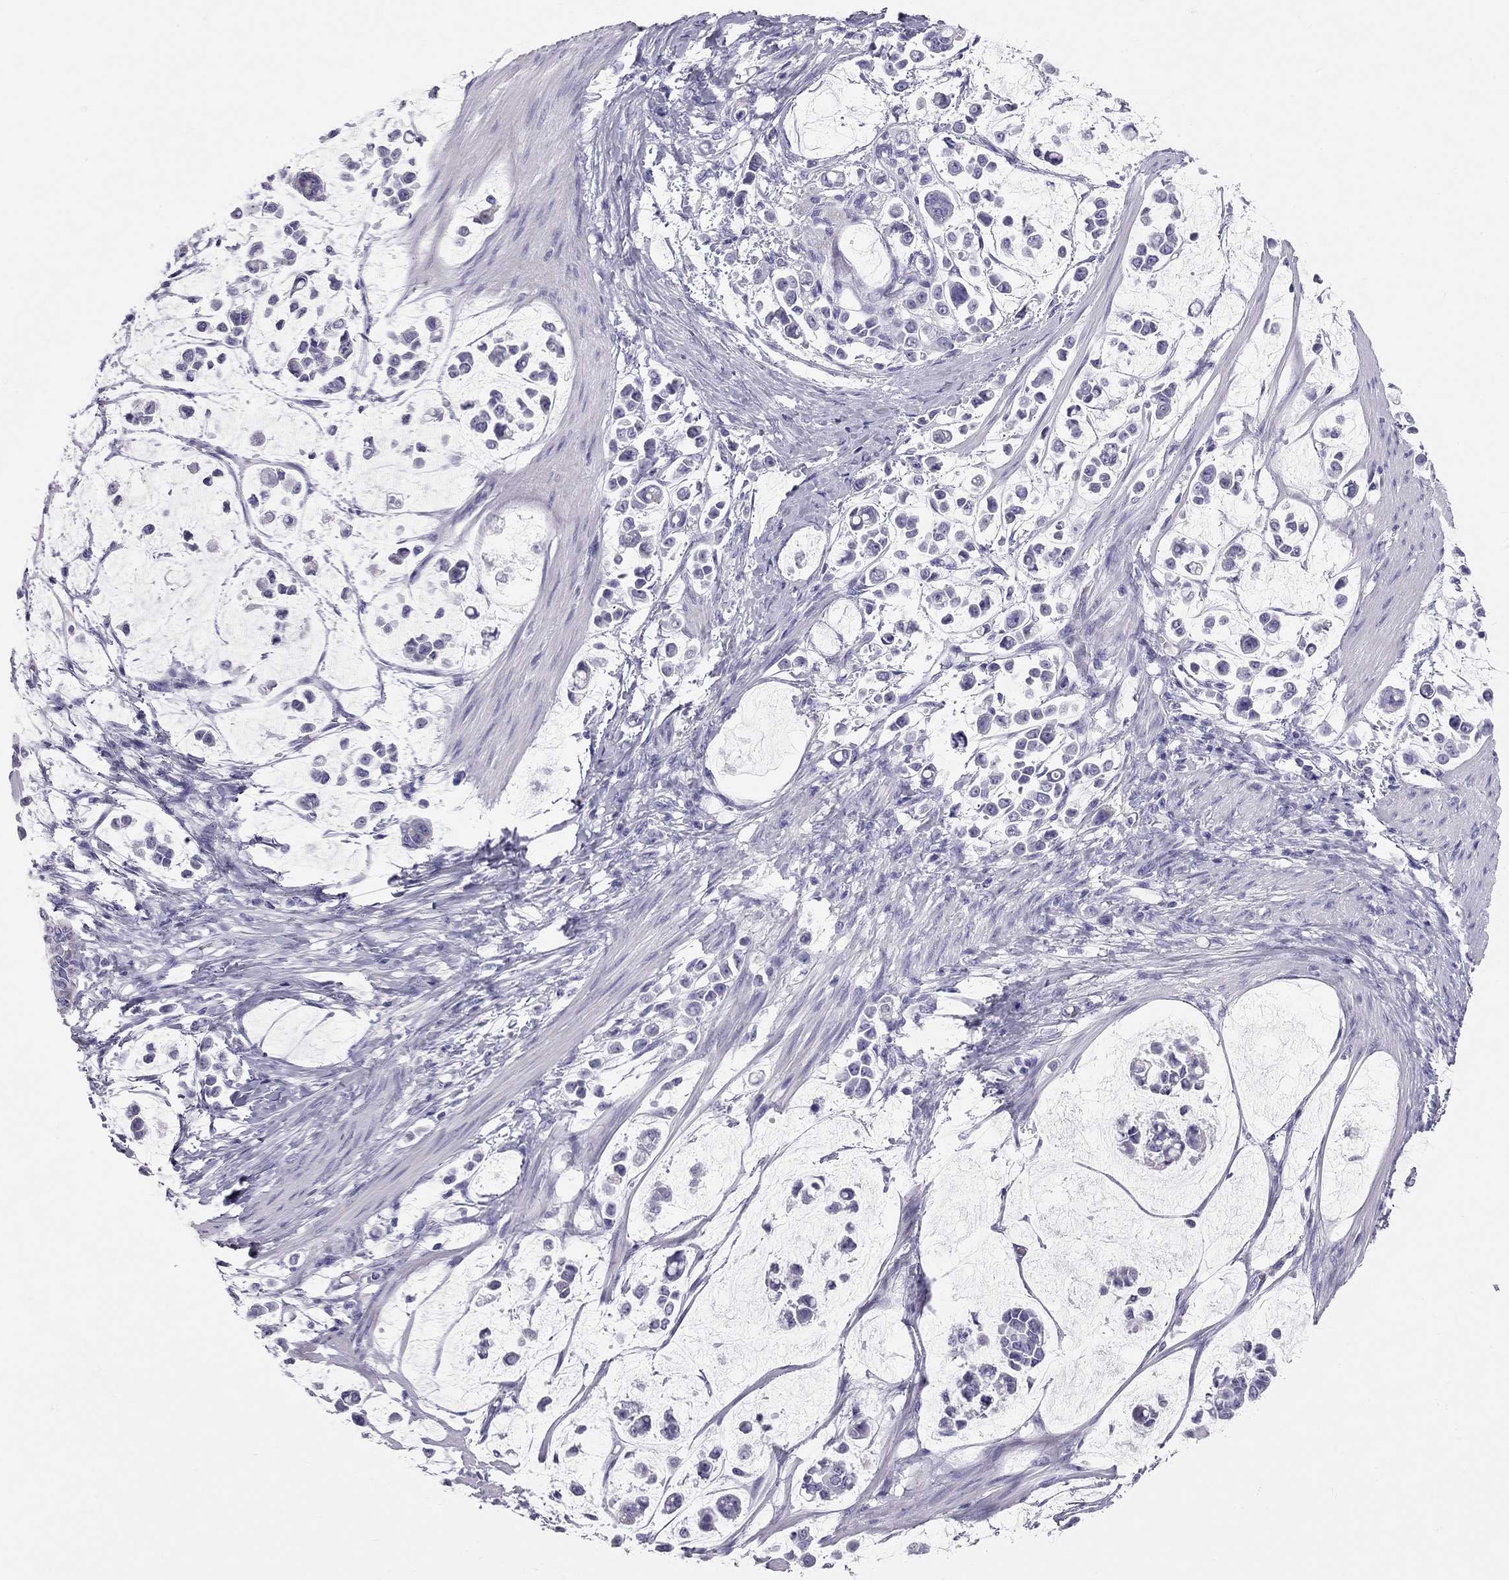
{"staining": {"intensity": "negative", "quantity": "none", "location": "none"}, "tissue": "stomach cancer", "cell_type": "Tumor cells", "image_type": "cancer", "snomed": [{"axis": "morphology", "description": "Adenocarcinoma, NOS"}, {"axis": "topography", "description": "Stomach"}], "caption": "This is an immunohistochemistry histopathology image of human stomach cancer (adenocarcinoma). There is no expression in tumor cells.", "gene": "TRPM3", "patient": {"sex": "male", "age": 82}}